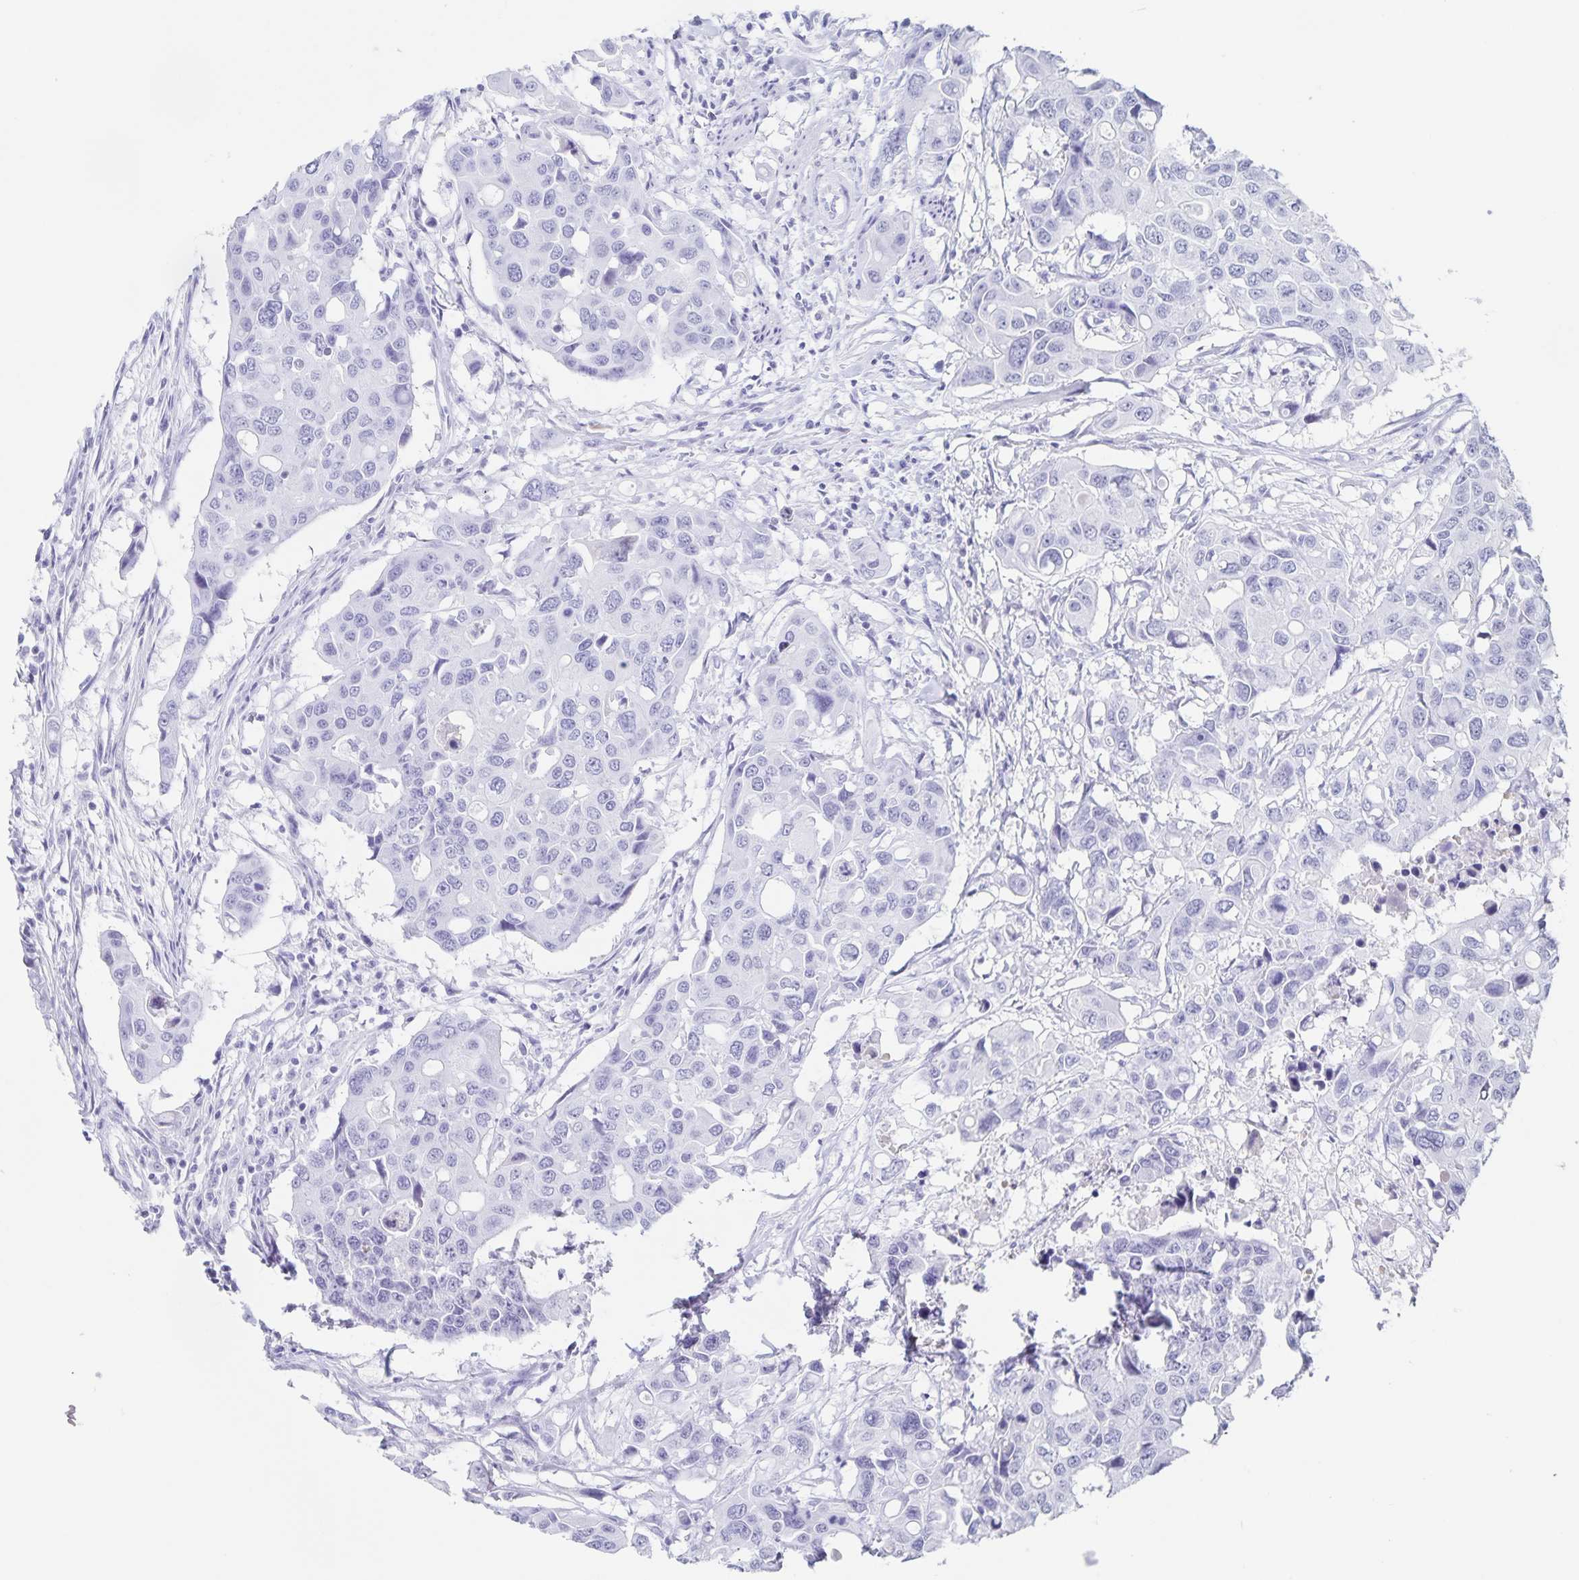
{"staining": {"intensity": "negative", "quantity": "none", "location": "none"}, "tissue": "colorectal cancer", "cell_type": "Tumor cells", "image_type": "cancer", "snomed": [{"axis": "morphology", "description": "Adenocarcinoma, NOS"}, {"axis": "topography", "description": "Colon"}], "caption": "This is a micrograph of IHC staining of colorectal adenocarcinoma, which shows no positivity in tumor cells. The staining was performed using DAB (3,3'-diaminobenzidine) to visualize the protein expression in brown, while the nuclei were stained in blue with hematoxylin (Magnification: 20x).", "gene": "LCE6A", "patient": {"sex": "male", "age": 77}}